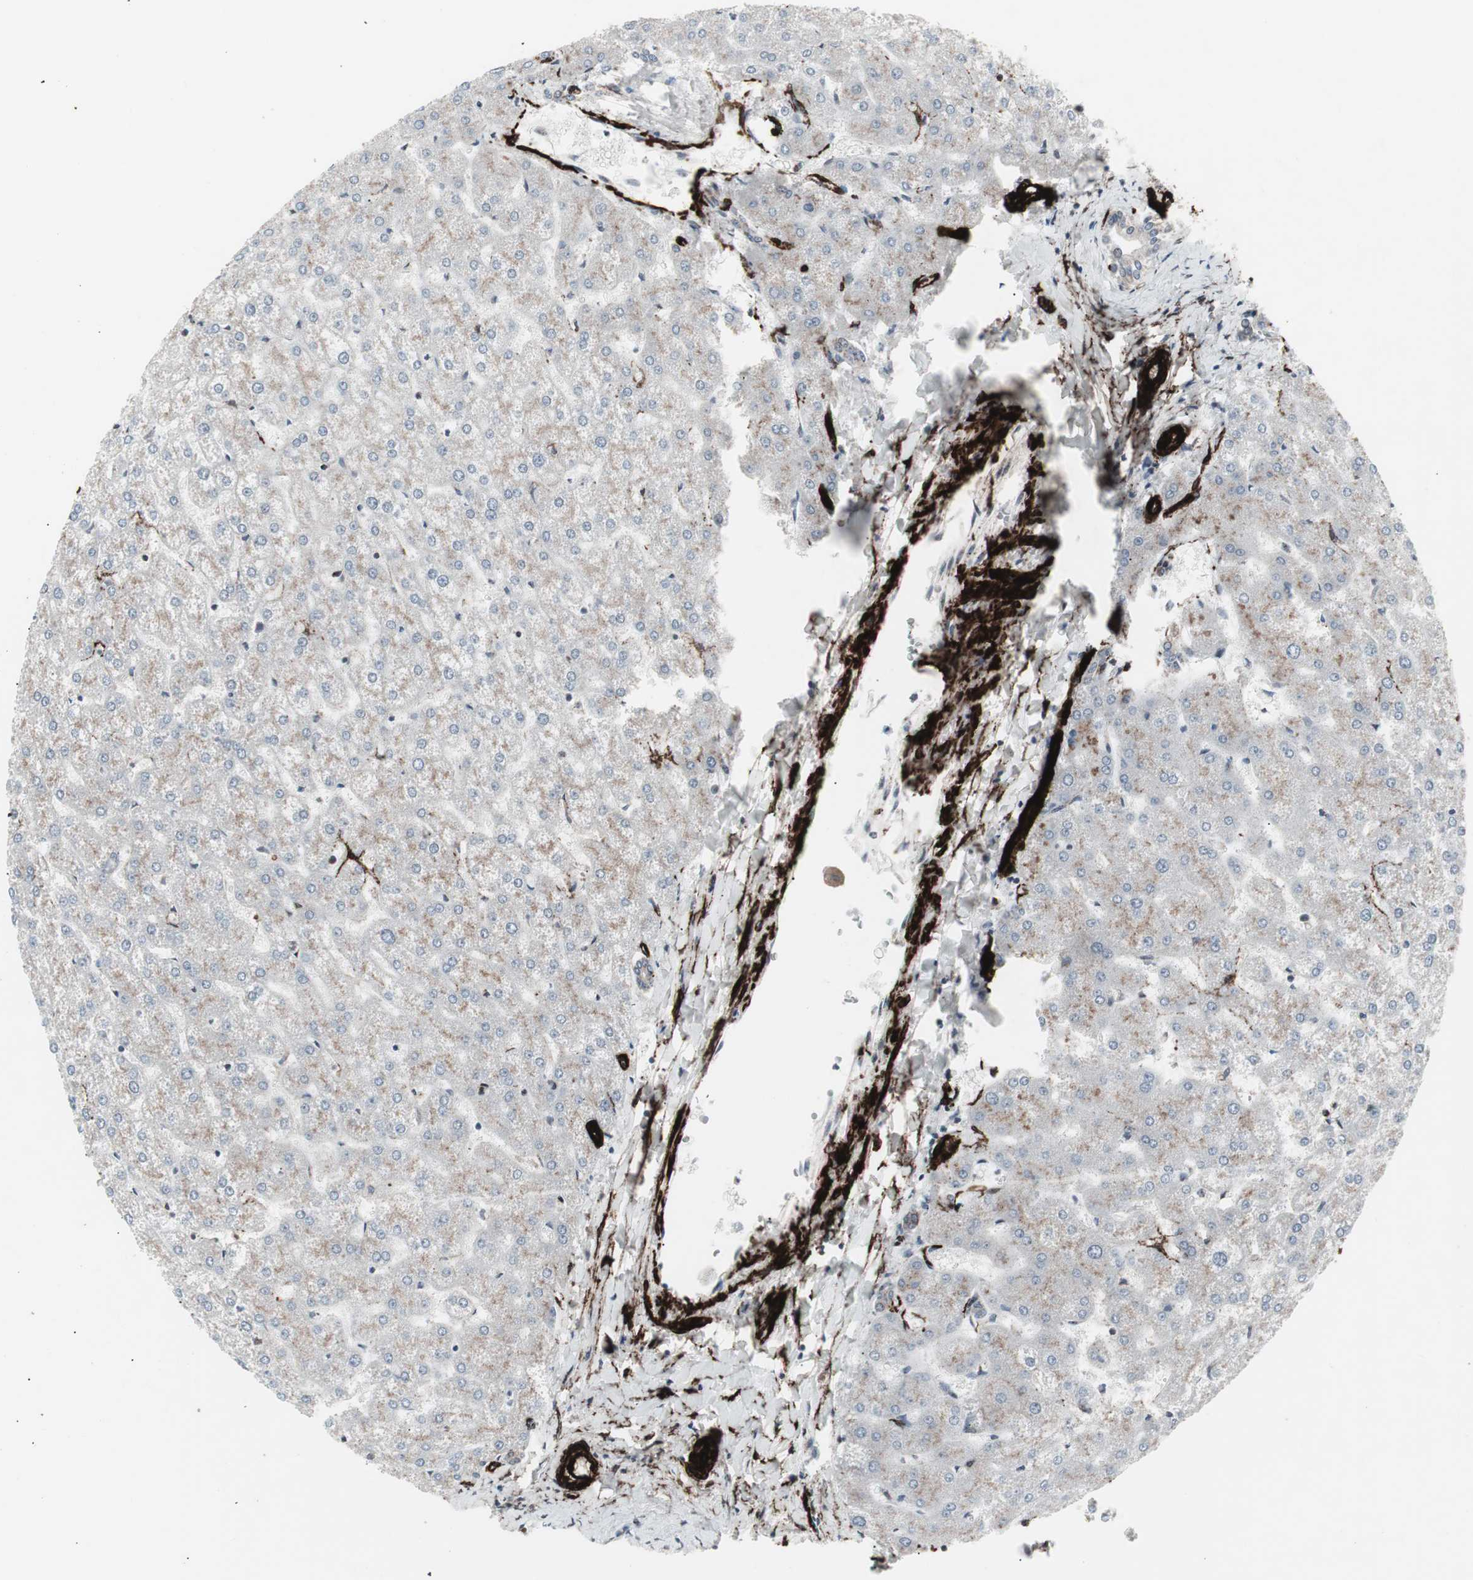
{"staining": {"intensity": "weak", "quantity": "25%-75%", "location": "cytoplasmic/membranous"}, "tissue": "liver", "cell_type": "Cholangiocytes", "image_type": "normal", "snomed": [{"axis": "morphology", "description": "Normal tissue, NOS"}, {"axis": "topography", "description": "Liver"}], "caption": "Protein positivity by immunohistochemistry reveals weak cytoplasmic/membranous expression in about 25%-75% of cholangiocytes in unremarkable liver. Nuclei are stained in blue.", "gene": "PDGFA", "patient": {"sex": "female", "age": 32}}